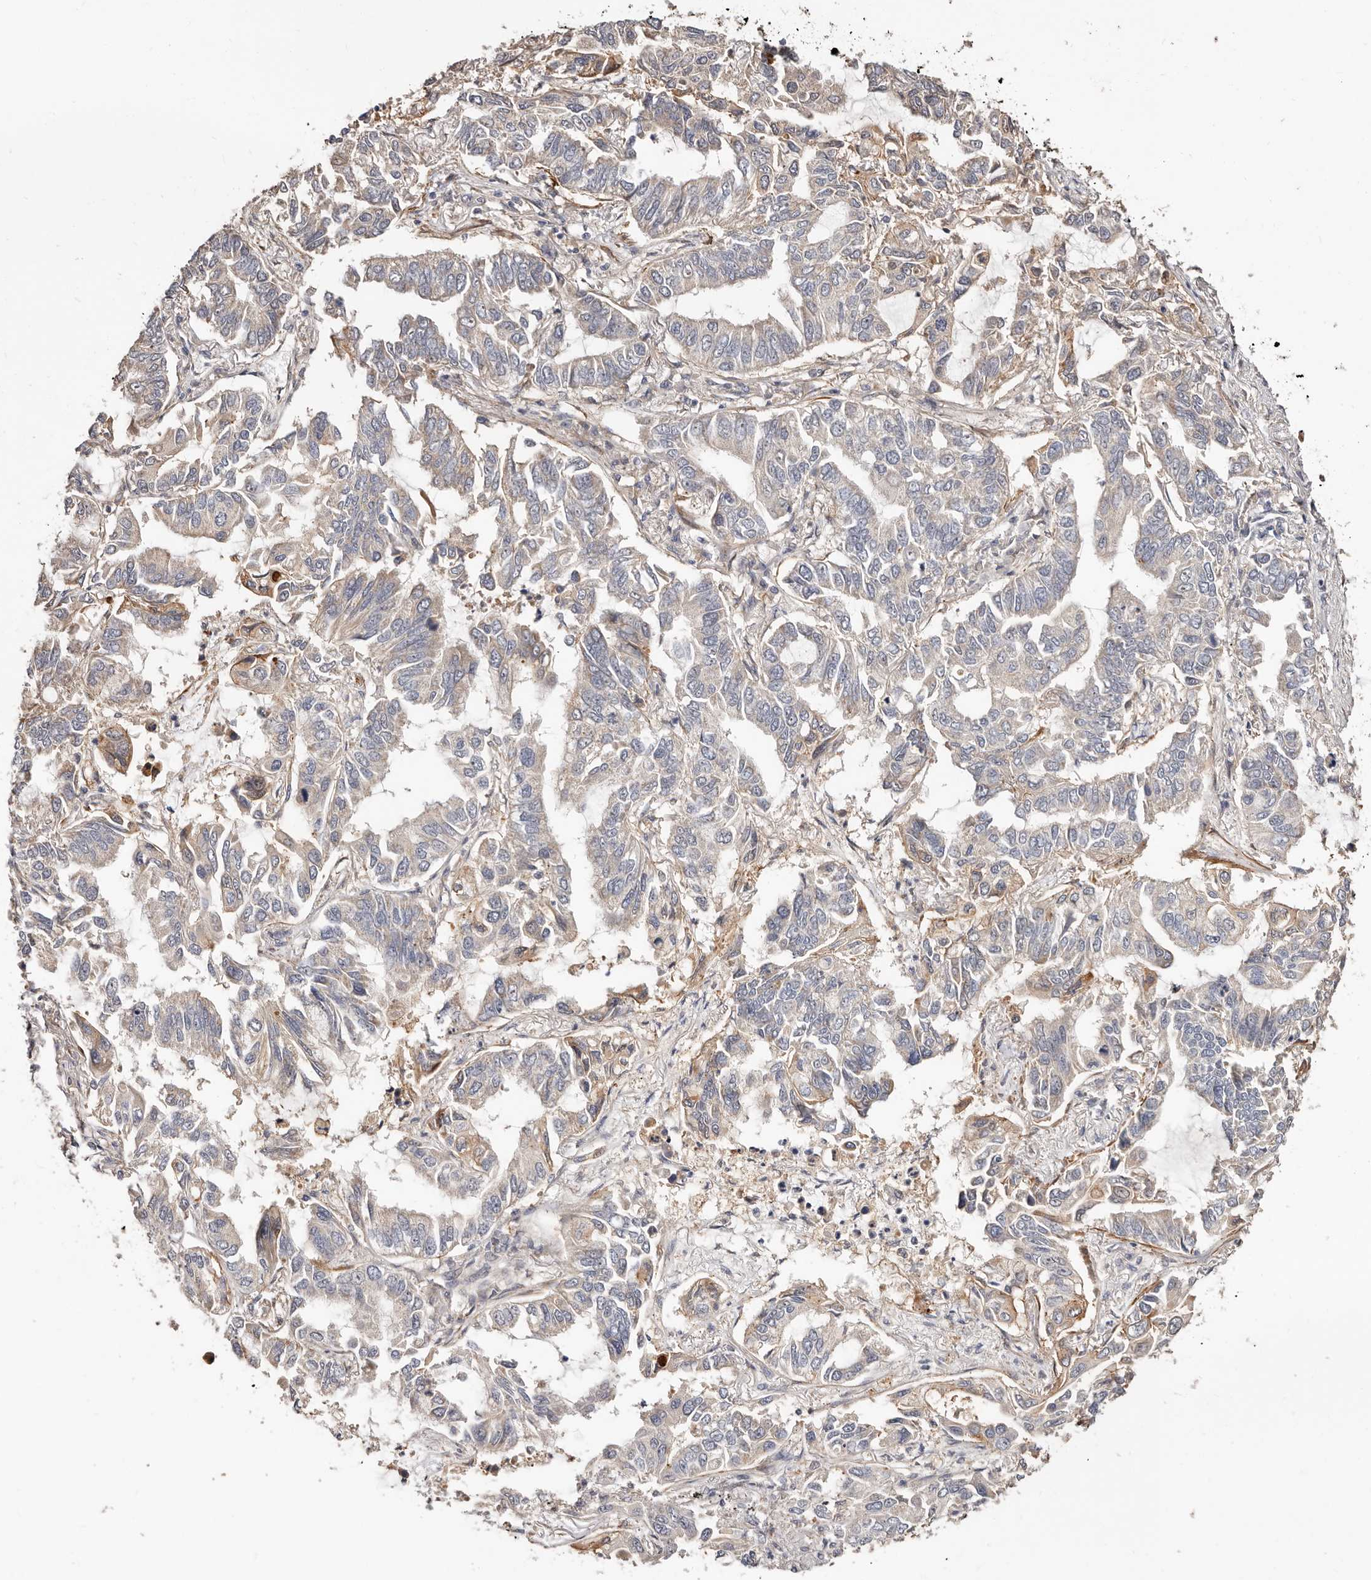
{"staining": {"intensity": "weak", "quantity": "<25%", "location": "cytoplasmic/membranous"}, "tissue": "lung cancer", "cell_type": "Tumor cells", "image_type": "cancer", "snomed": [{"axis": "morphology", "description": "Adenocarcinoma, NOS"}, {"axis": "topography", "description": "Lung"}], "caption": "There is no significant staining in tumor cells of lung cancer (adenocarcinoma).", "gene": "TRIP13", "patient": {"sex": "male", "age": 64}}